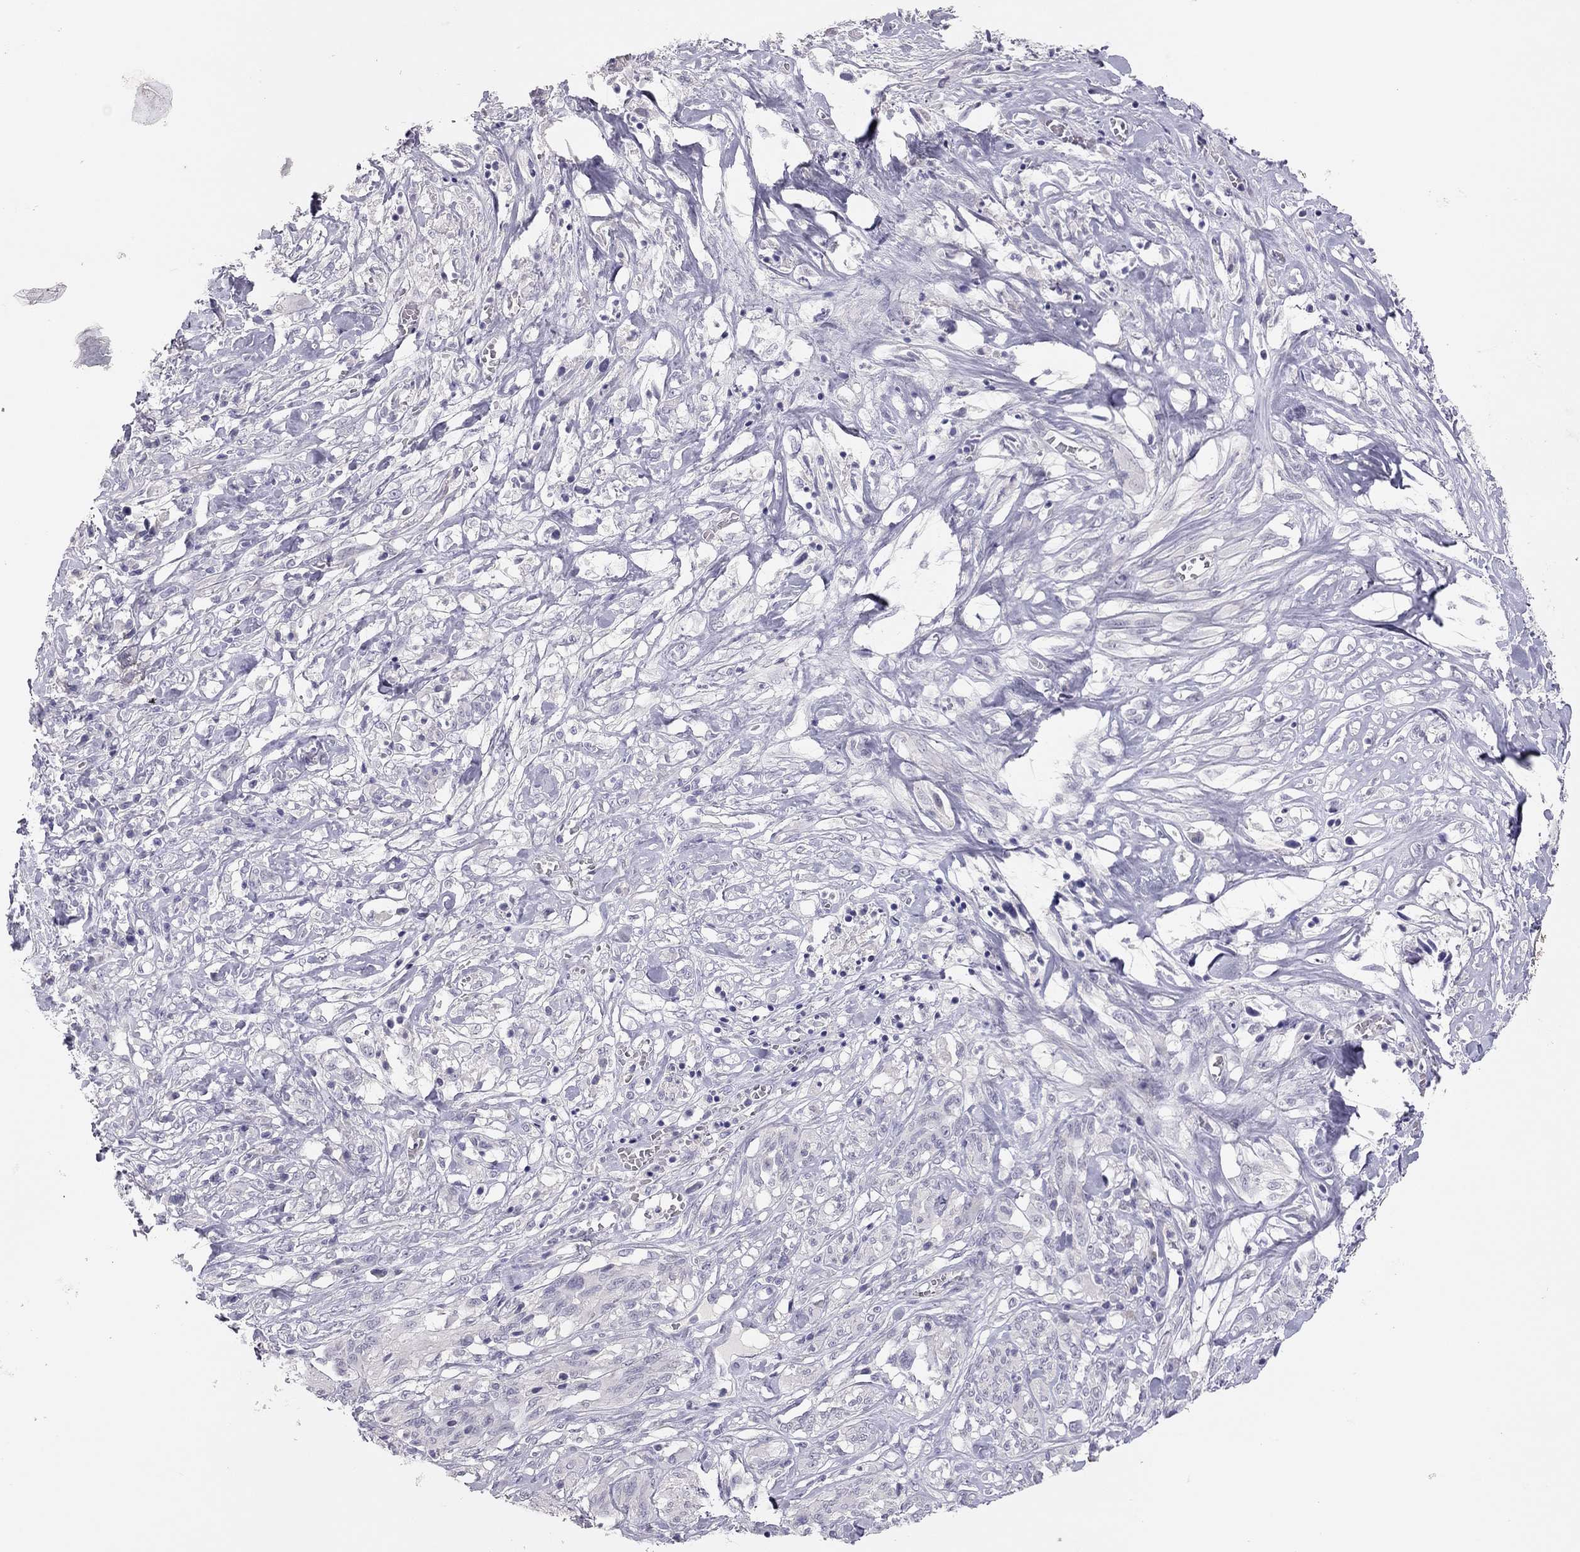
{"staining": {"intensity": "negative", "quantity": "none", "location": "none"}, "tissue": "melanoma", "cell_type": "Tumor cells", "image_type": "cancer", "snomed": [{"axis": "morphology", "description": "Malignant melanoma, NOS"}, {"axis": "topography", "description": "Skin"}], "caption": "Immunohistochemical staining of melanoma demonstrates no significant positivity in tumor cells.", "gene": "ADORA2A", "patient": {"sex": "female", "age": 91}}